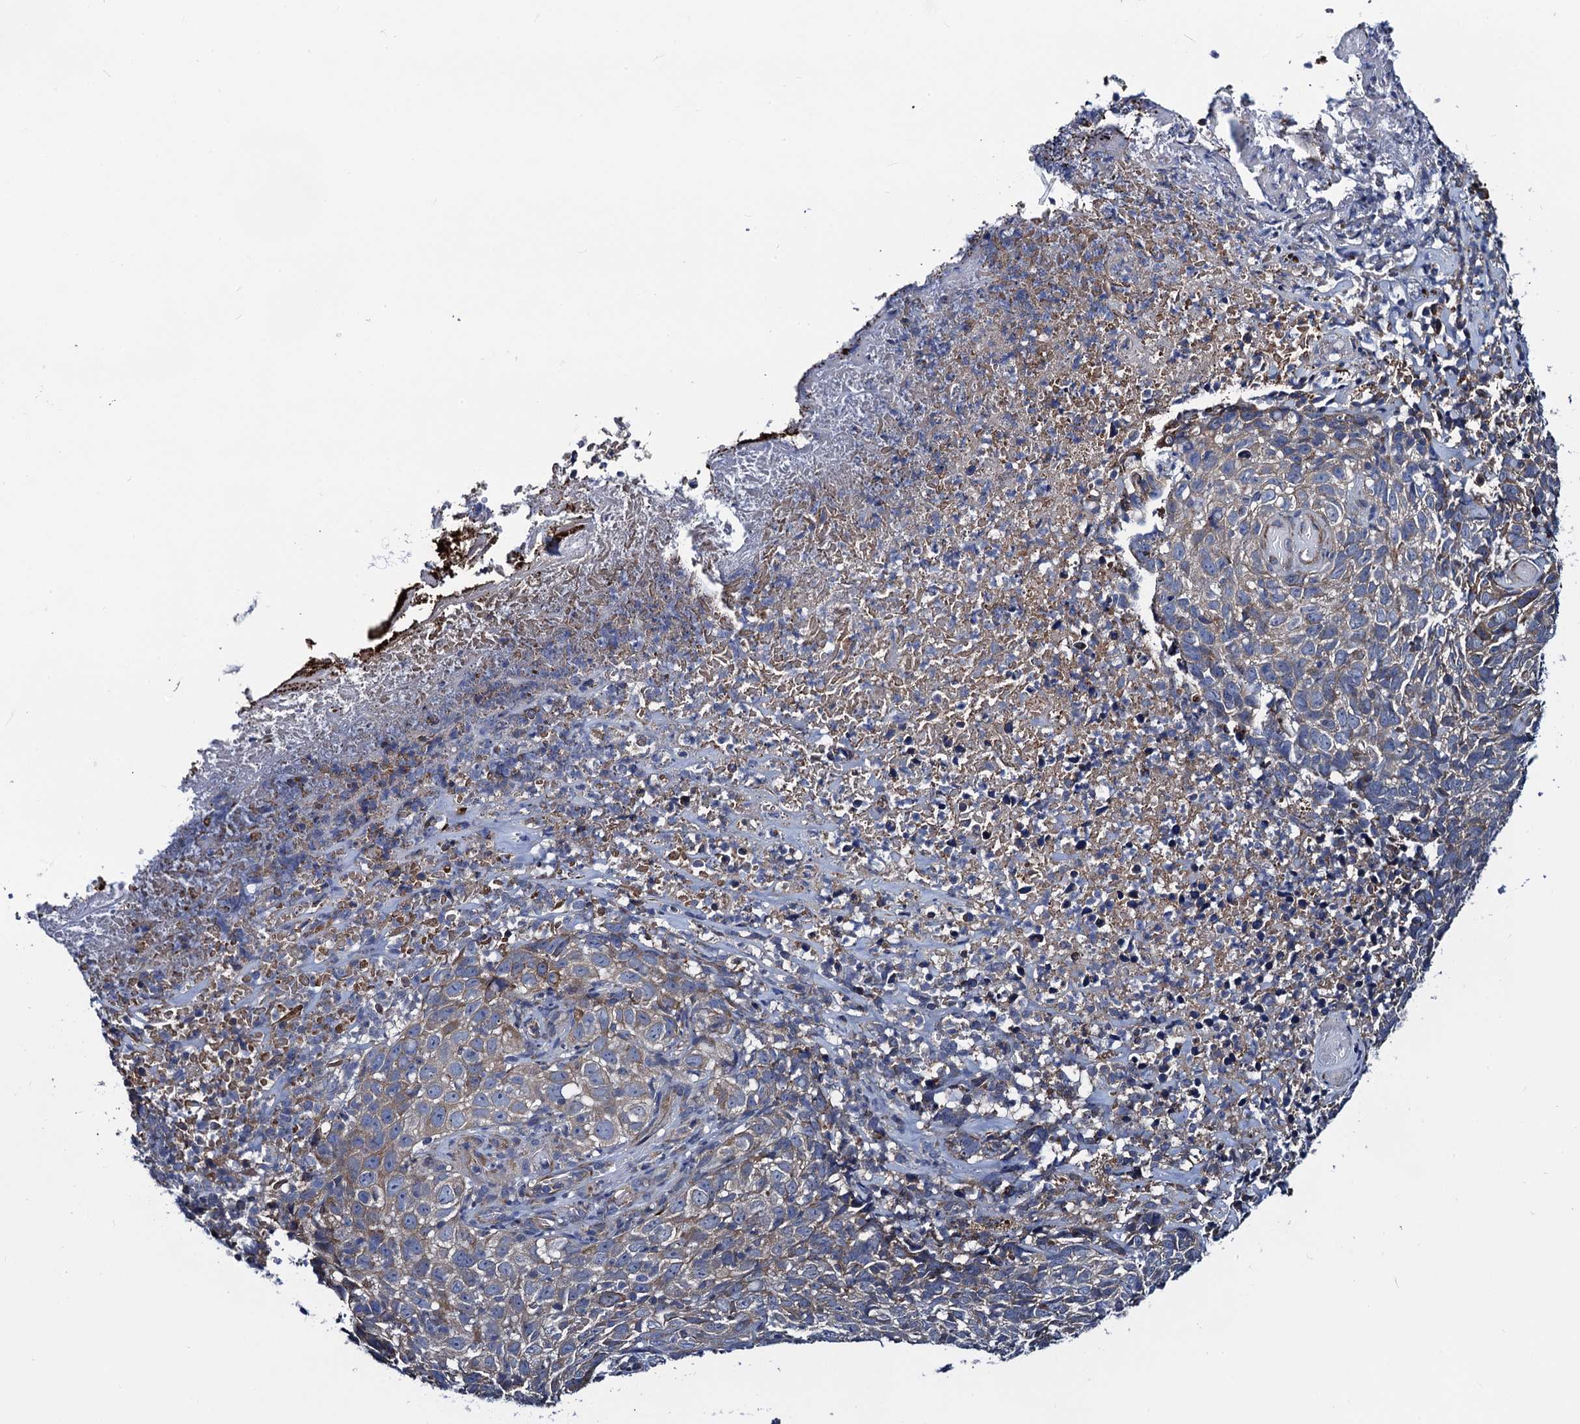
{"staining": {"intensity": "moderate", "quantity": "<25%", "location": "cytoplasmic/membranous"}, "tissue": "skin cancer", "cell_type": "Tumor cells", "image_type": "cancer", "snomed": [{"axis": "morphology", "description": "Basal cell carcinoma"}, {"axis": "topography", "description": "Skin"}], "caption": "Immunohistochemical staining of skin cancer (basal cell carcinoma) demonstrates low levels of moderate cytoplasmic/membranous positivity in about <25% of tumor cells.", "gene": "PGLS", "patient": {"sex": "female", "age": 84}}